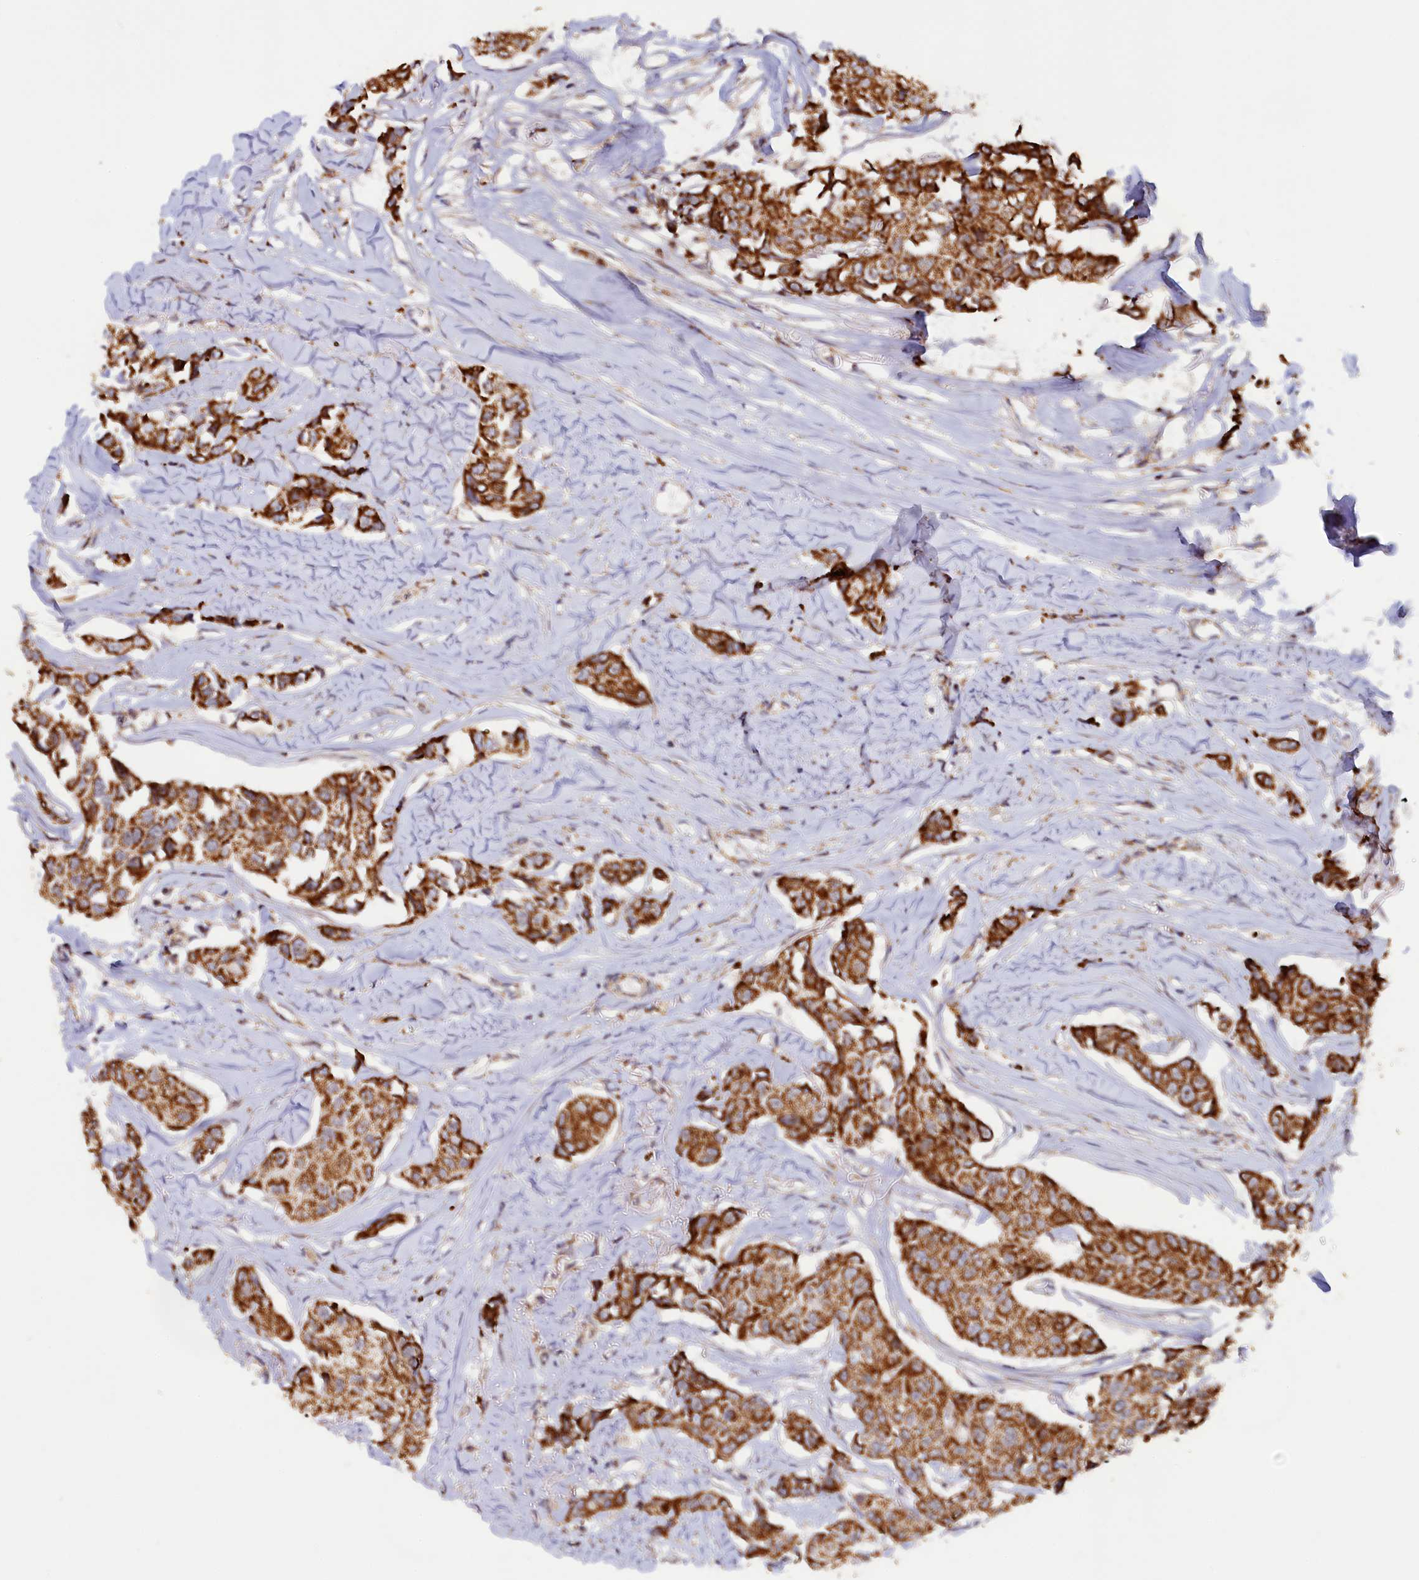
{"staining": {"intensity": "strong", "quantity": ">75%", "location": "cytoplasmic/membranous"}, "tissue": "breast cancer", "cell_type": "Tumor cells", "image_type": "cancer", "snomed": [{"axis": "morphology", "description": "Duct carcinoma"}, {"axis": "topography", "description": "Breast"}], "caption": "High-power microscopy captured an immunohistochemistry image of breast cancer, revealing strong cytoplasmic/membranous positivity in about >75% of tumor cells.", "gene": "DUS3L", "patient": {"sex": "female", "age": 80}}